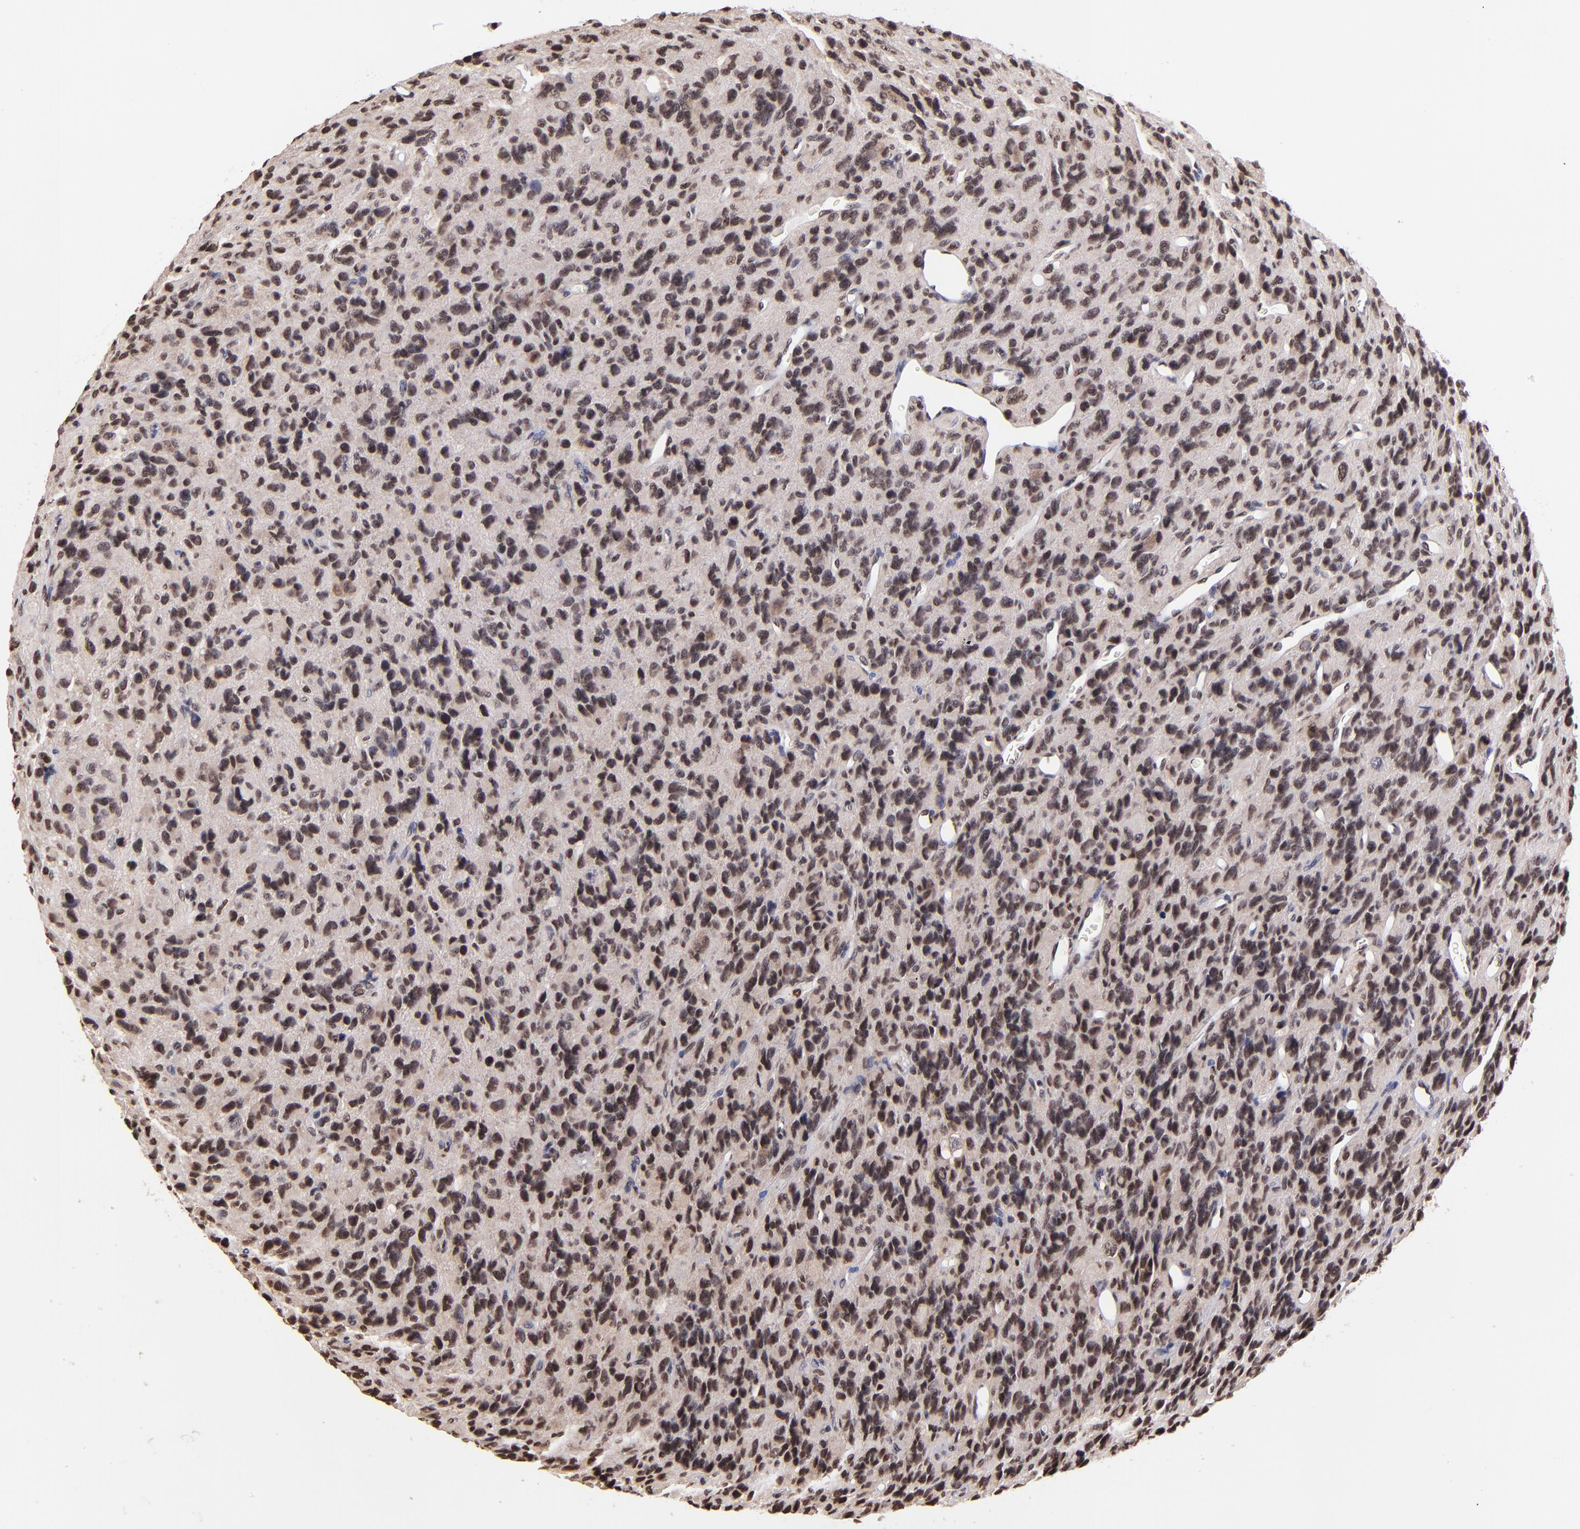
{"staining": {"intensity": "strong", "quantity": ">75%", "location": "nuclear"}, "tissue": "glioma", "cell_type": "Tumor cells", "image_type": "cancer", "snomed": [{"axis": "morphology", "description": "Glioma, malignant, High grade"}, {"axis": "topography", "description": "Brain"}], "caption": "Immunohistochemistry (IHC) photomicrograph of neoplastic tissue: human malignant glioma (high-grade) stained using immunohistochemistry (IHC) displays high levels of strong protein expression localized specifically in the nuclear of tumor cells, appearing as a nuclear brown color.", "gene": "WDR25", "patient": {"sex": "male", "age": 77}}